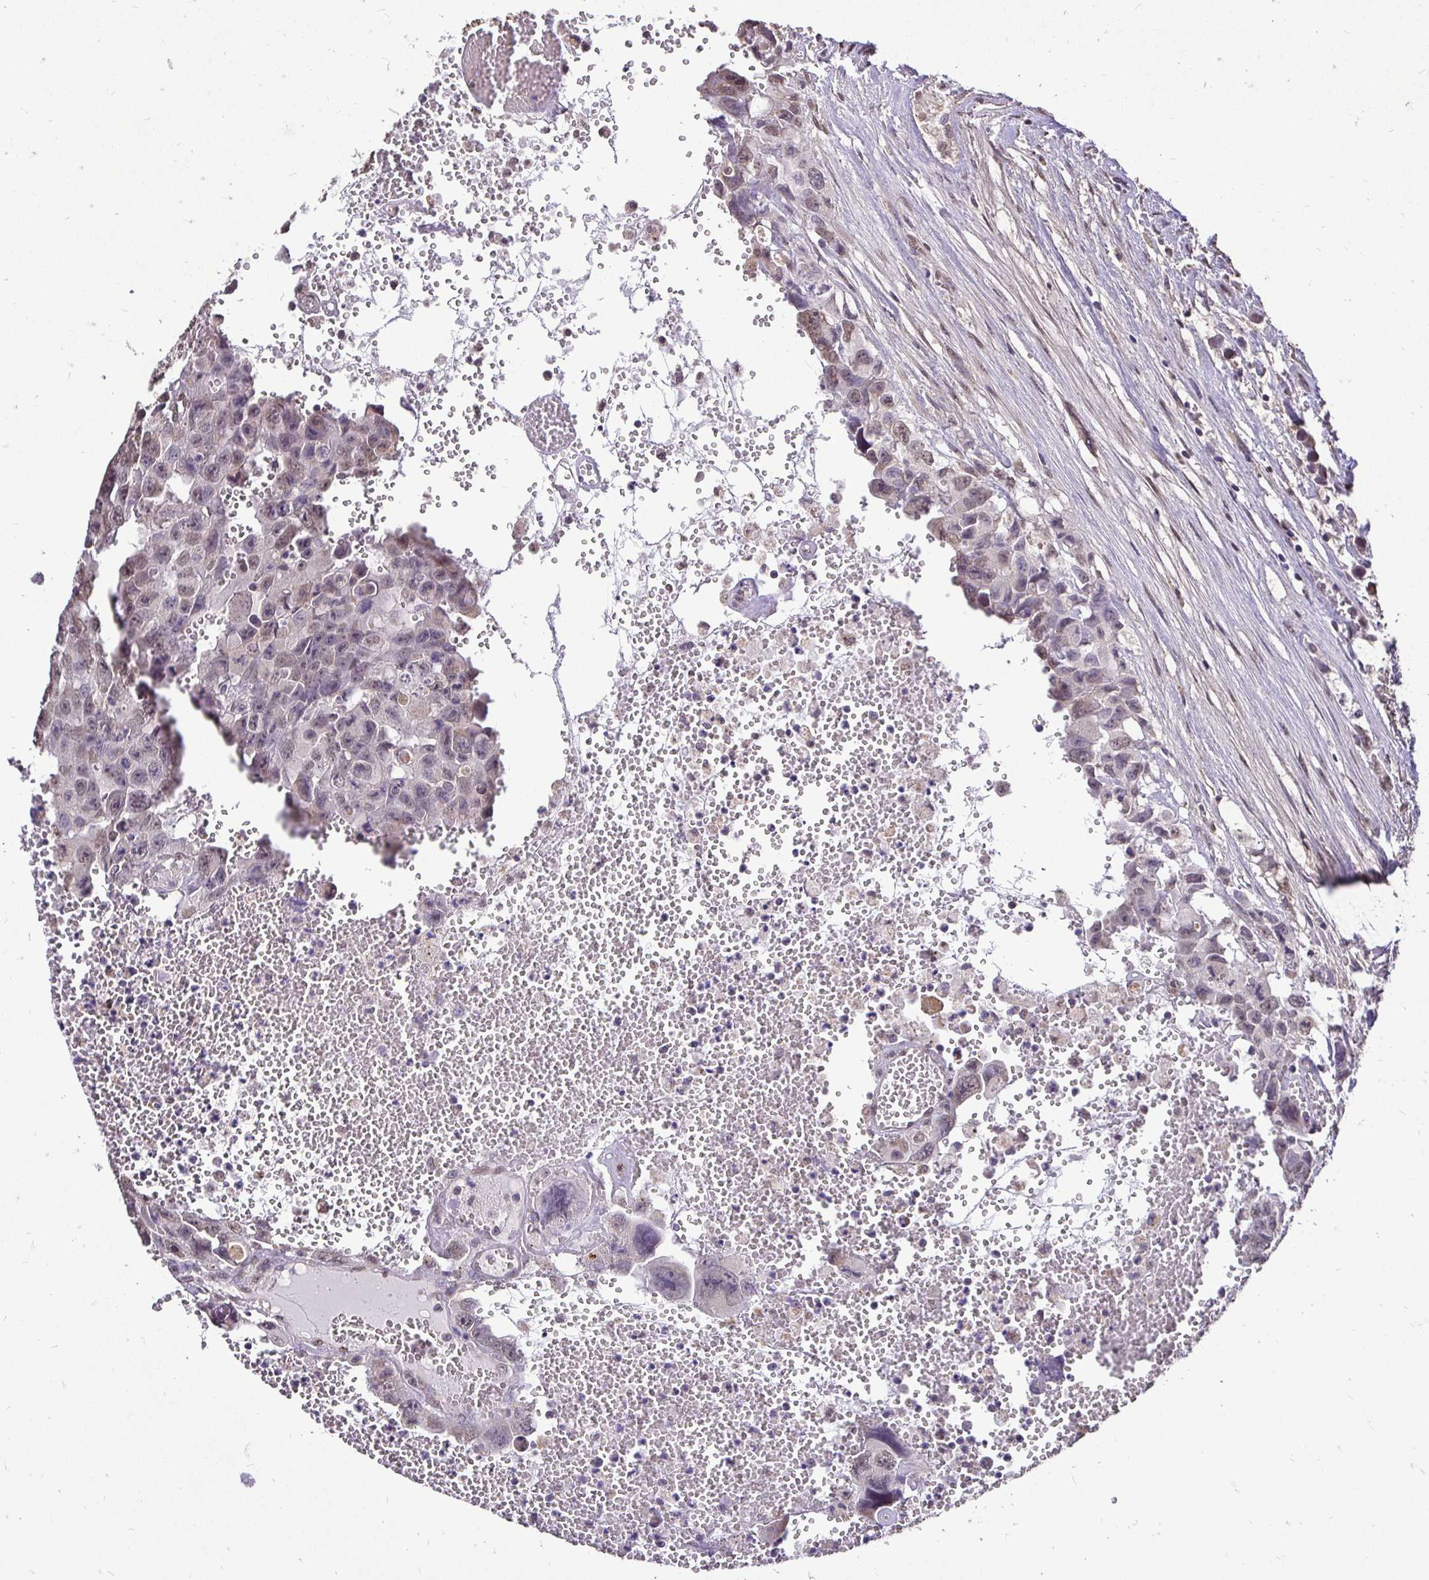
{"staining": {"intensity": "weak", "quantity": "<25%", "location": "nuclear"}, "tissue": "testis cancer", "cell_type": "Tumor cells", "image_type": "cancer", "snomed": [{"axis": "morphology", "description": "Seminoma, NOS"}, {"axis": "topography", "description": "Testis"}], "caption": "The image demonstrates no staining of tumor cells in testis seminoma.", "gene": "RHEBL1", "patient": {"sex": "male", "age": 26}}